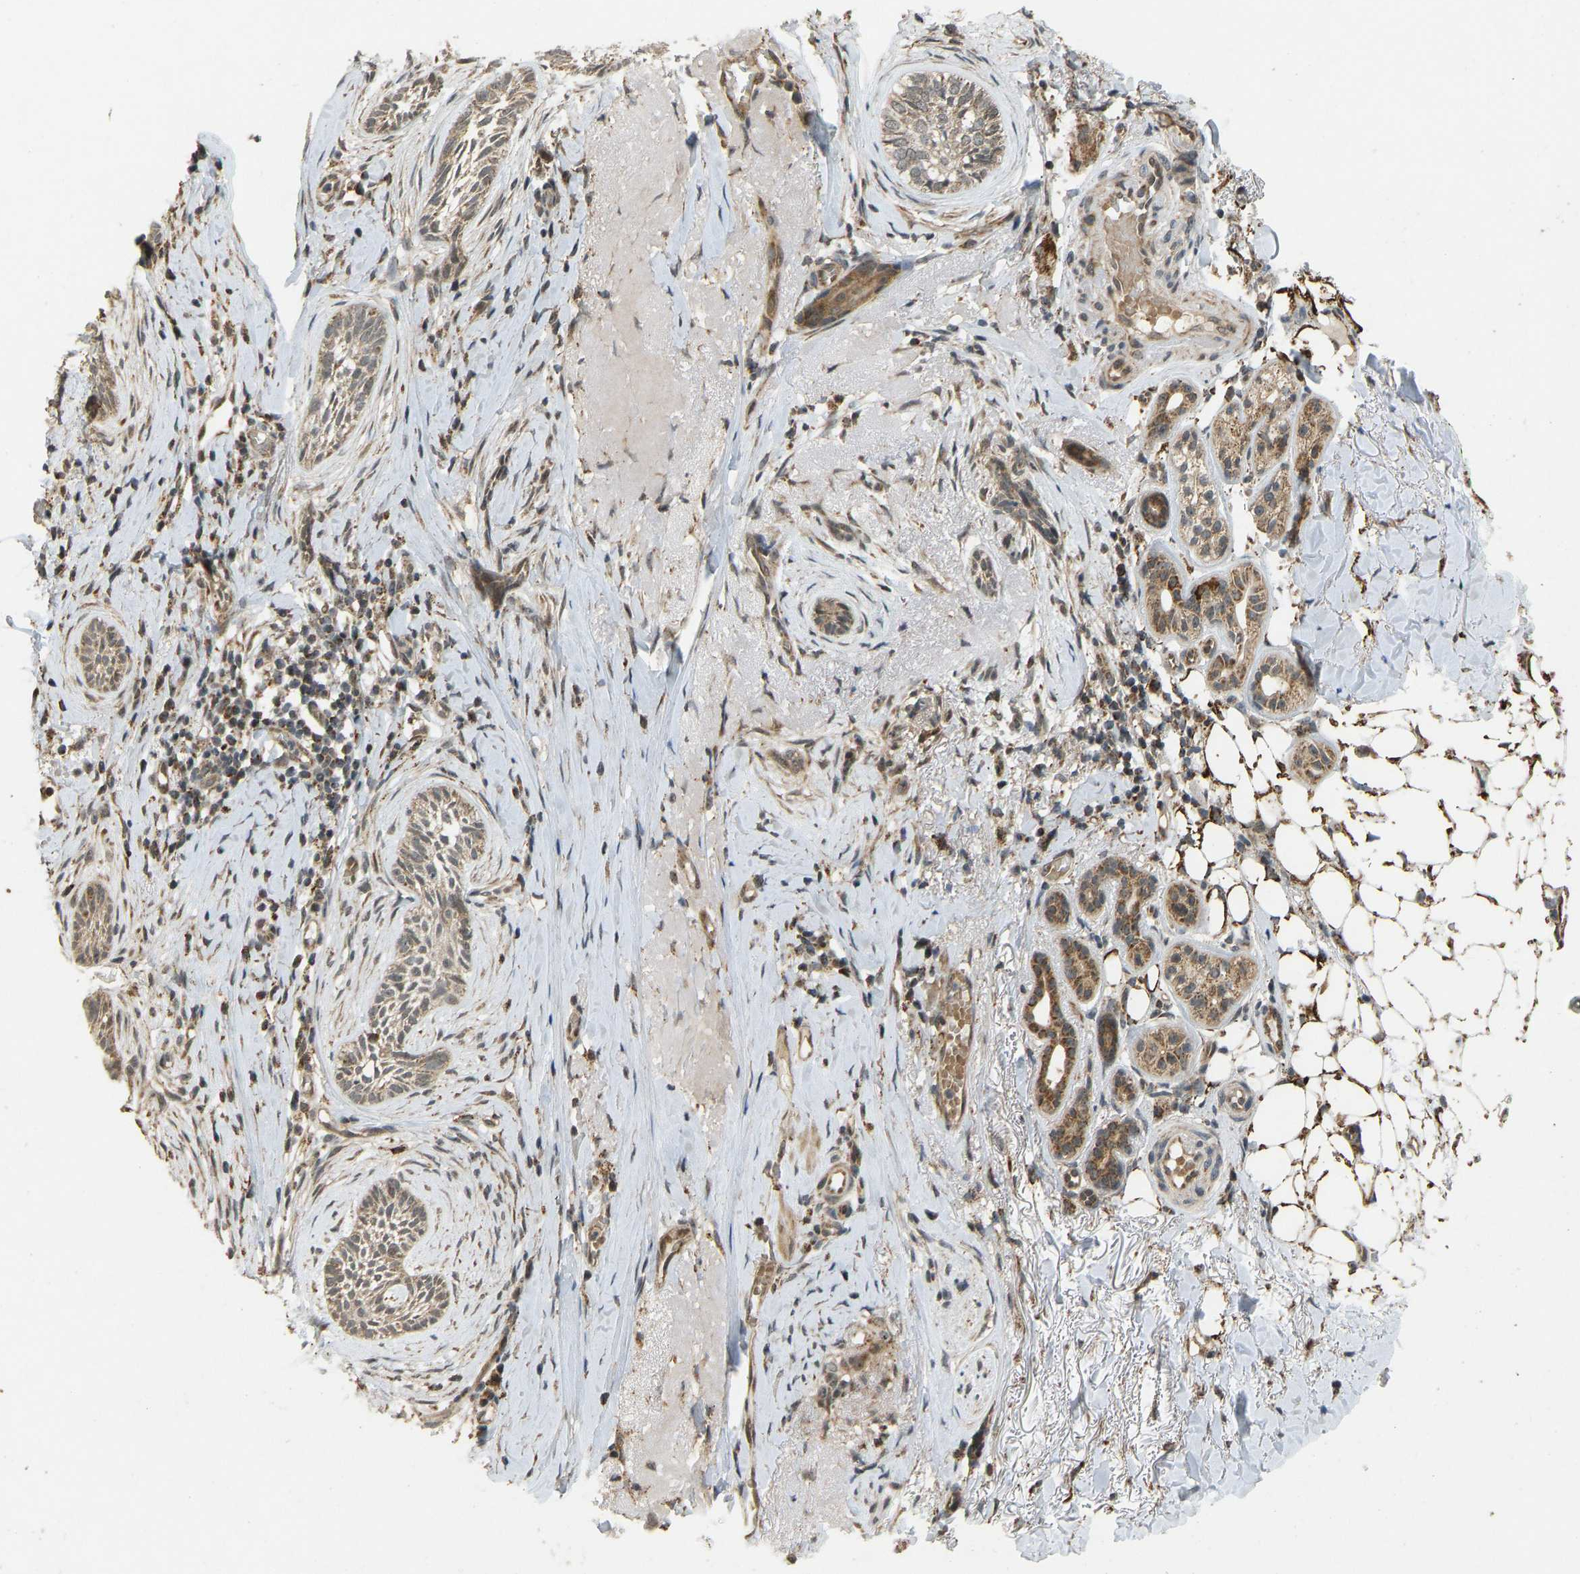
{"staining": {"intensity": "moderate", "quantity": ">75%", "location": "cytoplasmic/membranous"}, "tissue": "skin cancer", "cell_type": "Tumor cells", "image_type": "cancer", "snomed": [{"axis": "morphology", "description": "Basal cell carcinoma"}, {"axis": "topography", "description": "Skin"}], "caption": "Immunohistochemical staining of skin cancer (basal cell carcinoma) demonstrates moderate cytoplasmic/membranous protein staining in about >75% of tumor cells. (IHC, brightfield microscopy, high magnification).", "gene": "ACADS", "patient": {"sex": "female", "age": 88}}